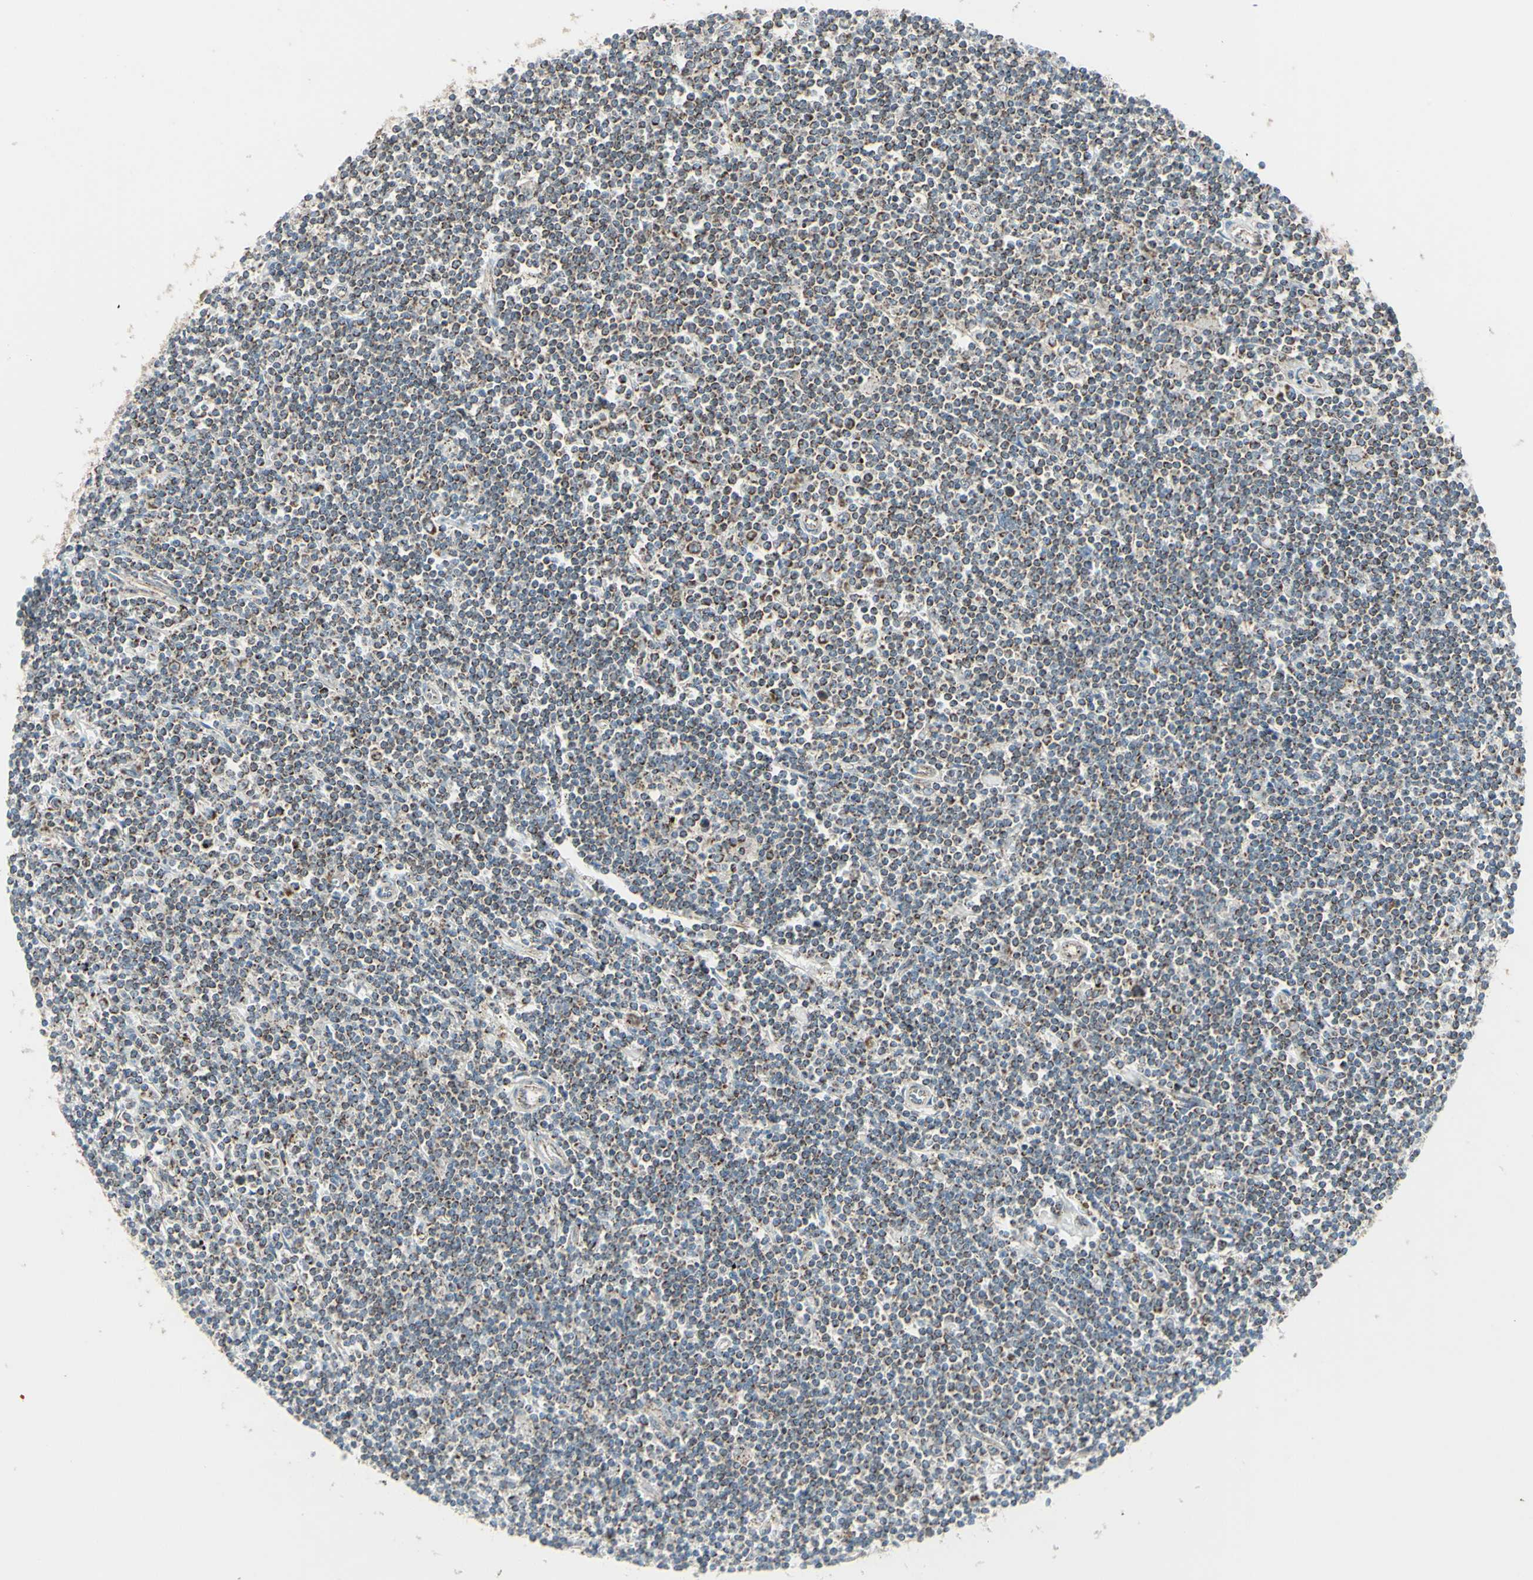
{"staining": {"intensity": "moderate", "quantity": "25%-75%", "location": "cytoplasmic/membranous"}, "tissue": "lymphoma", "cell_type": "Tumor cells", "image_type": "cancer", "snomed": [{"axis": "morphology", "description": "Malignant lymphoma, non-Hodgkin's type, Low grade"}, {"axis": "topography", "description": "Spleen"}], "caption": "Immunohistochemistry photomicrograph of lymphoma stained for a protein (brown), which displays medium levels of moderate cytoplasmic/membranous expression in about 25%-75% of tumor cells.", "gene": "FAM171B", "patient": {"sex": "male", "age": 76}}